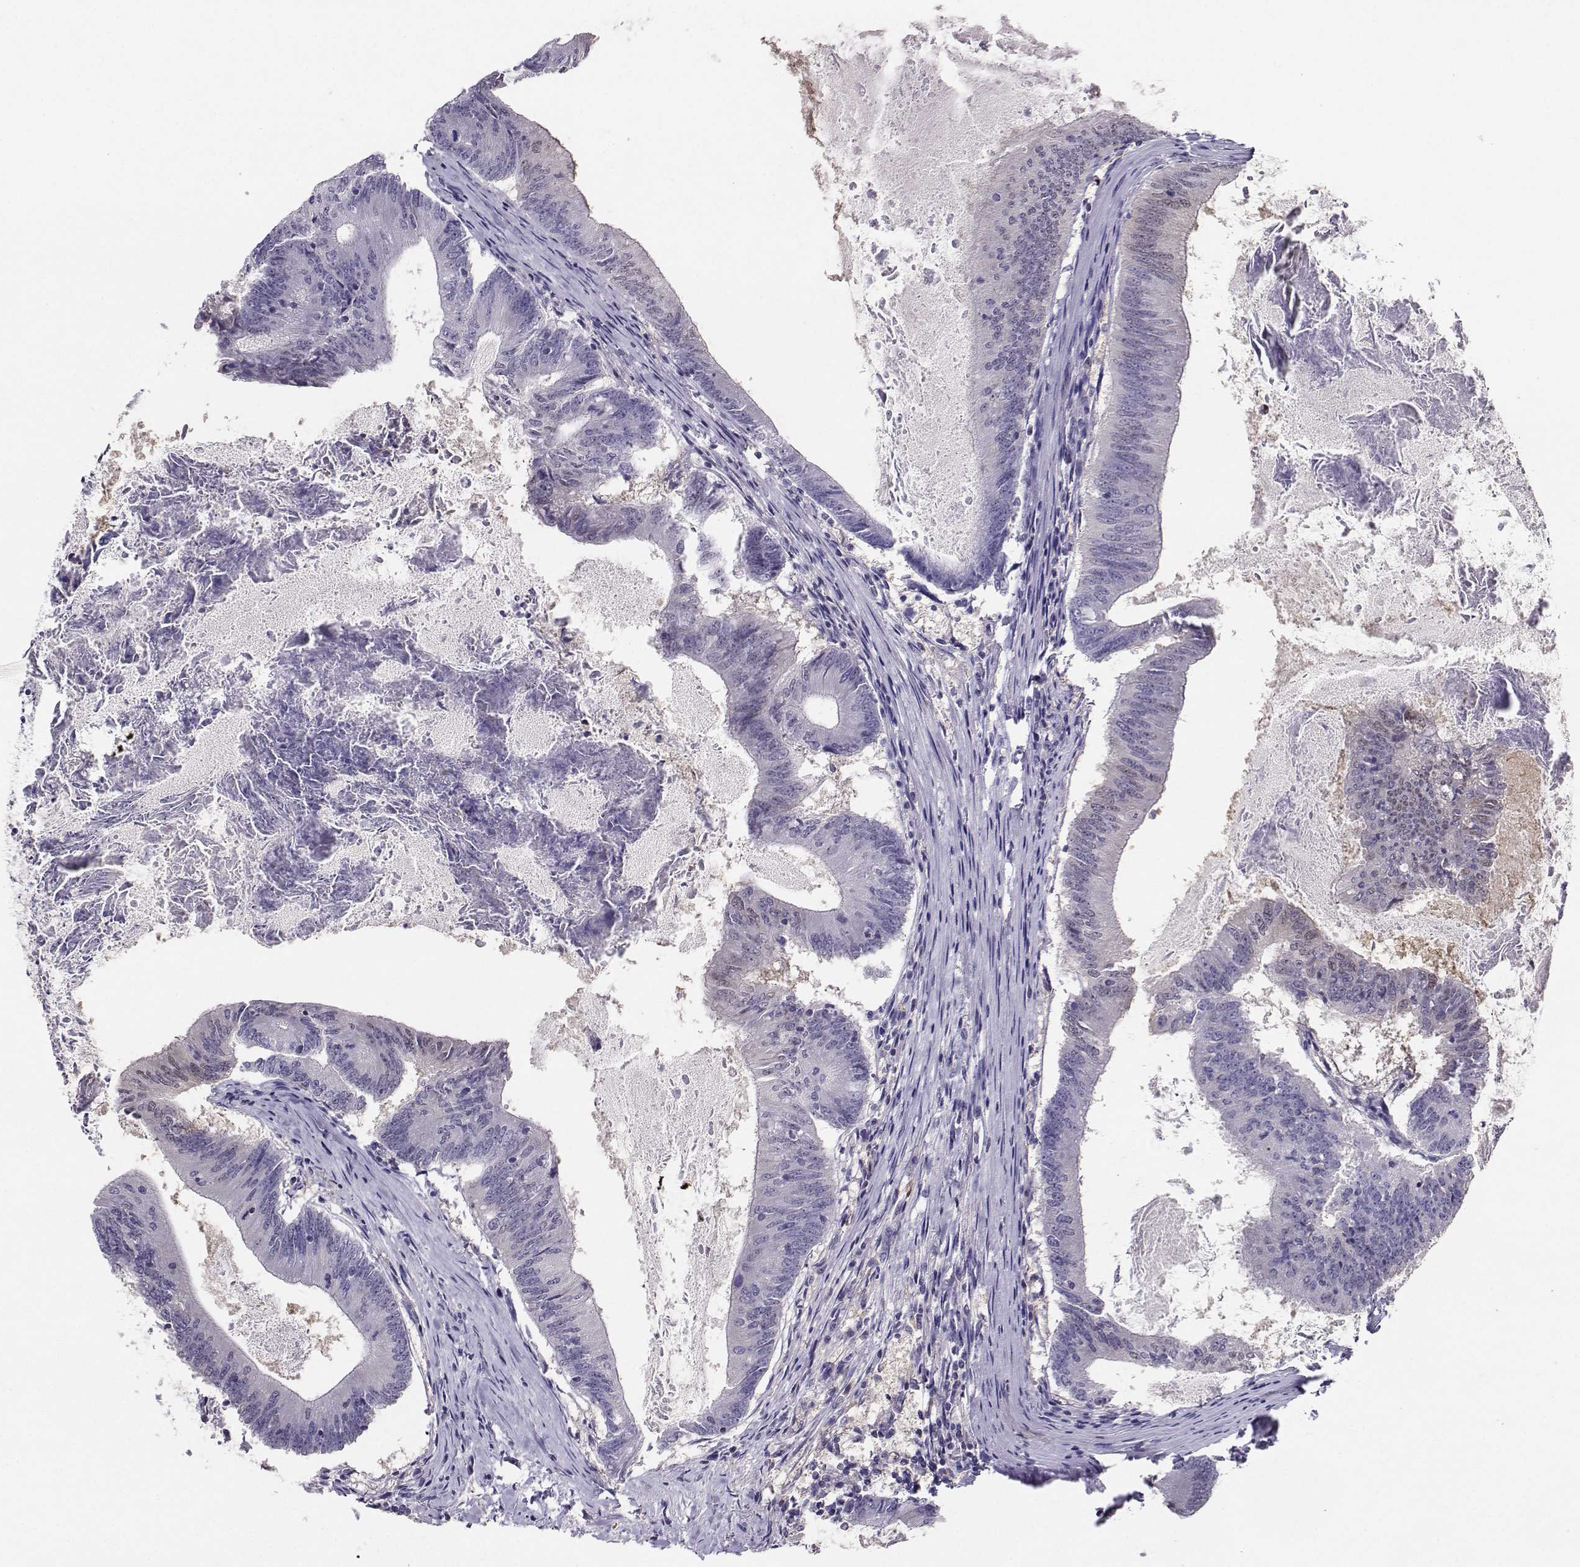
{"staining": {"intensity": "negative", "quantity": "none", "location": "none"}, "tissue": "colorectal cancer", "cell_type": "Tumor cells", "image_type": "cancer", "snomed": [{"axis": "morphology", "description": "Adenocarcinoma, NOS"}, {"axis": "topography", "description": "Colon"}], "caption": "High magnification brightfield microscopy of colorectal cancer stained with DAB (3,3'-diaminobenzidine) (brown) and counterstained with hematoxylin (blue): tumor cells show no significant positivity.", "gene": "PGK1", "patient": {"sex": "female", "age": 70}}